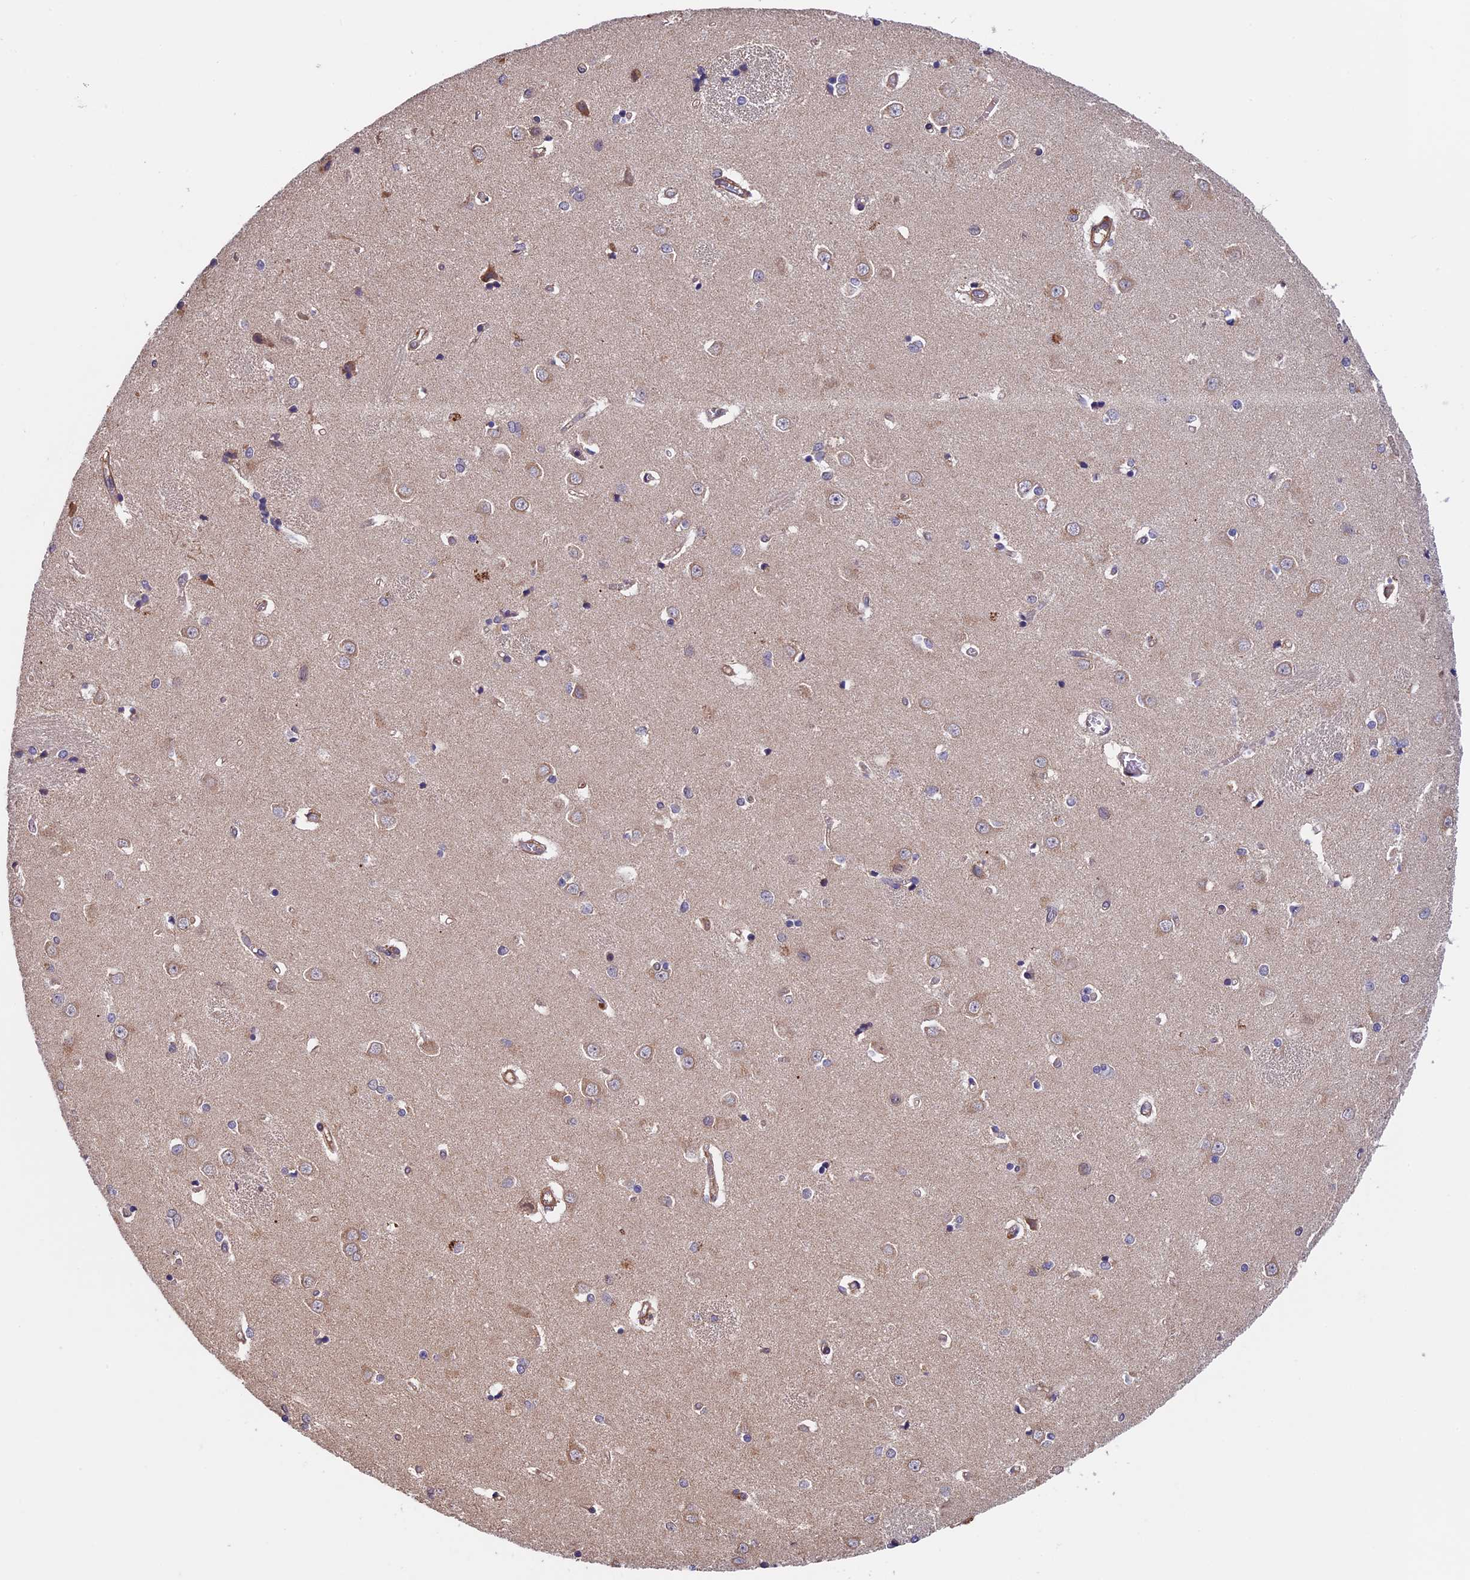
{"staining": {"intensity": "negative", "quantity": "none", "location": "none"}, "tissue": "caudate", "cell_type": "Glial cells", "image_type": "normal", "snomed": [{"axis": "morphology", "description": "Normal tissue, NOS"}, {"axis": "topography", "description": "Lateral ventricle wall"}], "caption": "An IHC photomicrograph of benign caudate is shown. There is no staining in glial cells of caudate. (Brightfield microscopy of DAB (3,3'-diaminobenzidine) immunohistochemistry at high magnification).", "gene": "SLC9A5", "patient": {"sex": "male", "age": 37}}